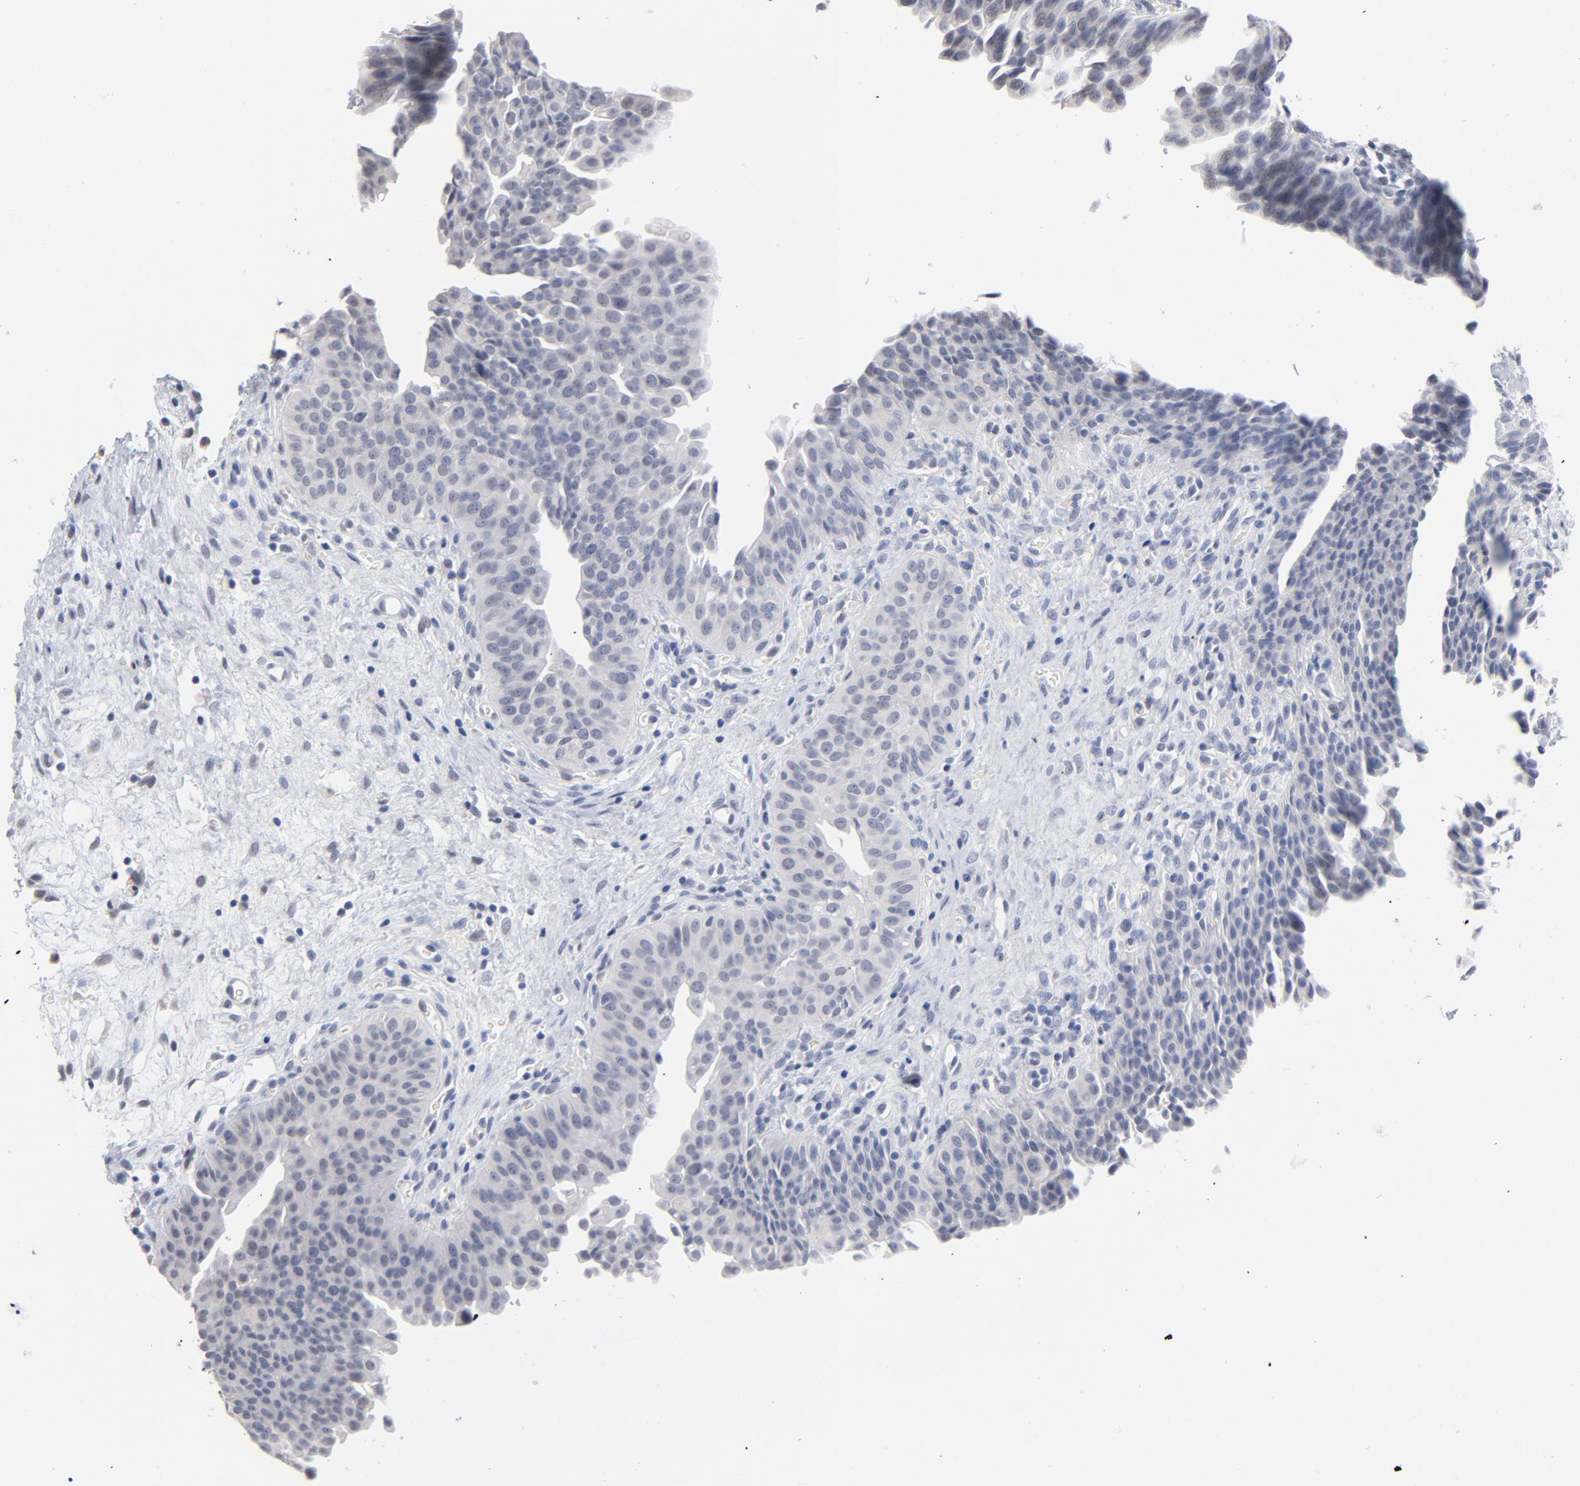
{"staining": {"intensity": "negative", "quantity": "none", "location": "none"}, "tissue": "urinary bladder", "cell_type": "Urothelial cells", "image_type": "normal", "snomed": [{"axis": "morphology", "description": "Normal tissue, NOS"}, {"axis": "morphology", "description": "Dysplasia, NOS"}, {"axis": "topography", "description": "Urinary bladder"}], "caption": "Photomicrograph shows no significant protein positivity in urothelial cells of normal urinary bladder. (Stains: DAB immunohistochemistry with hematoxylin counter stain, Microscopy: brightfield microscopy at high magnification).", "gene": "RBM3", "patient": {"sex": "male", "age": 35}}